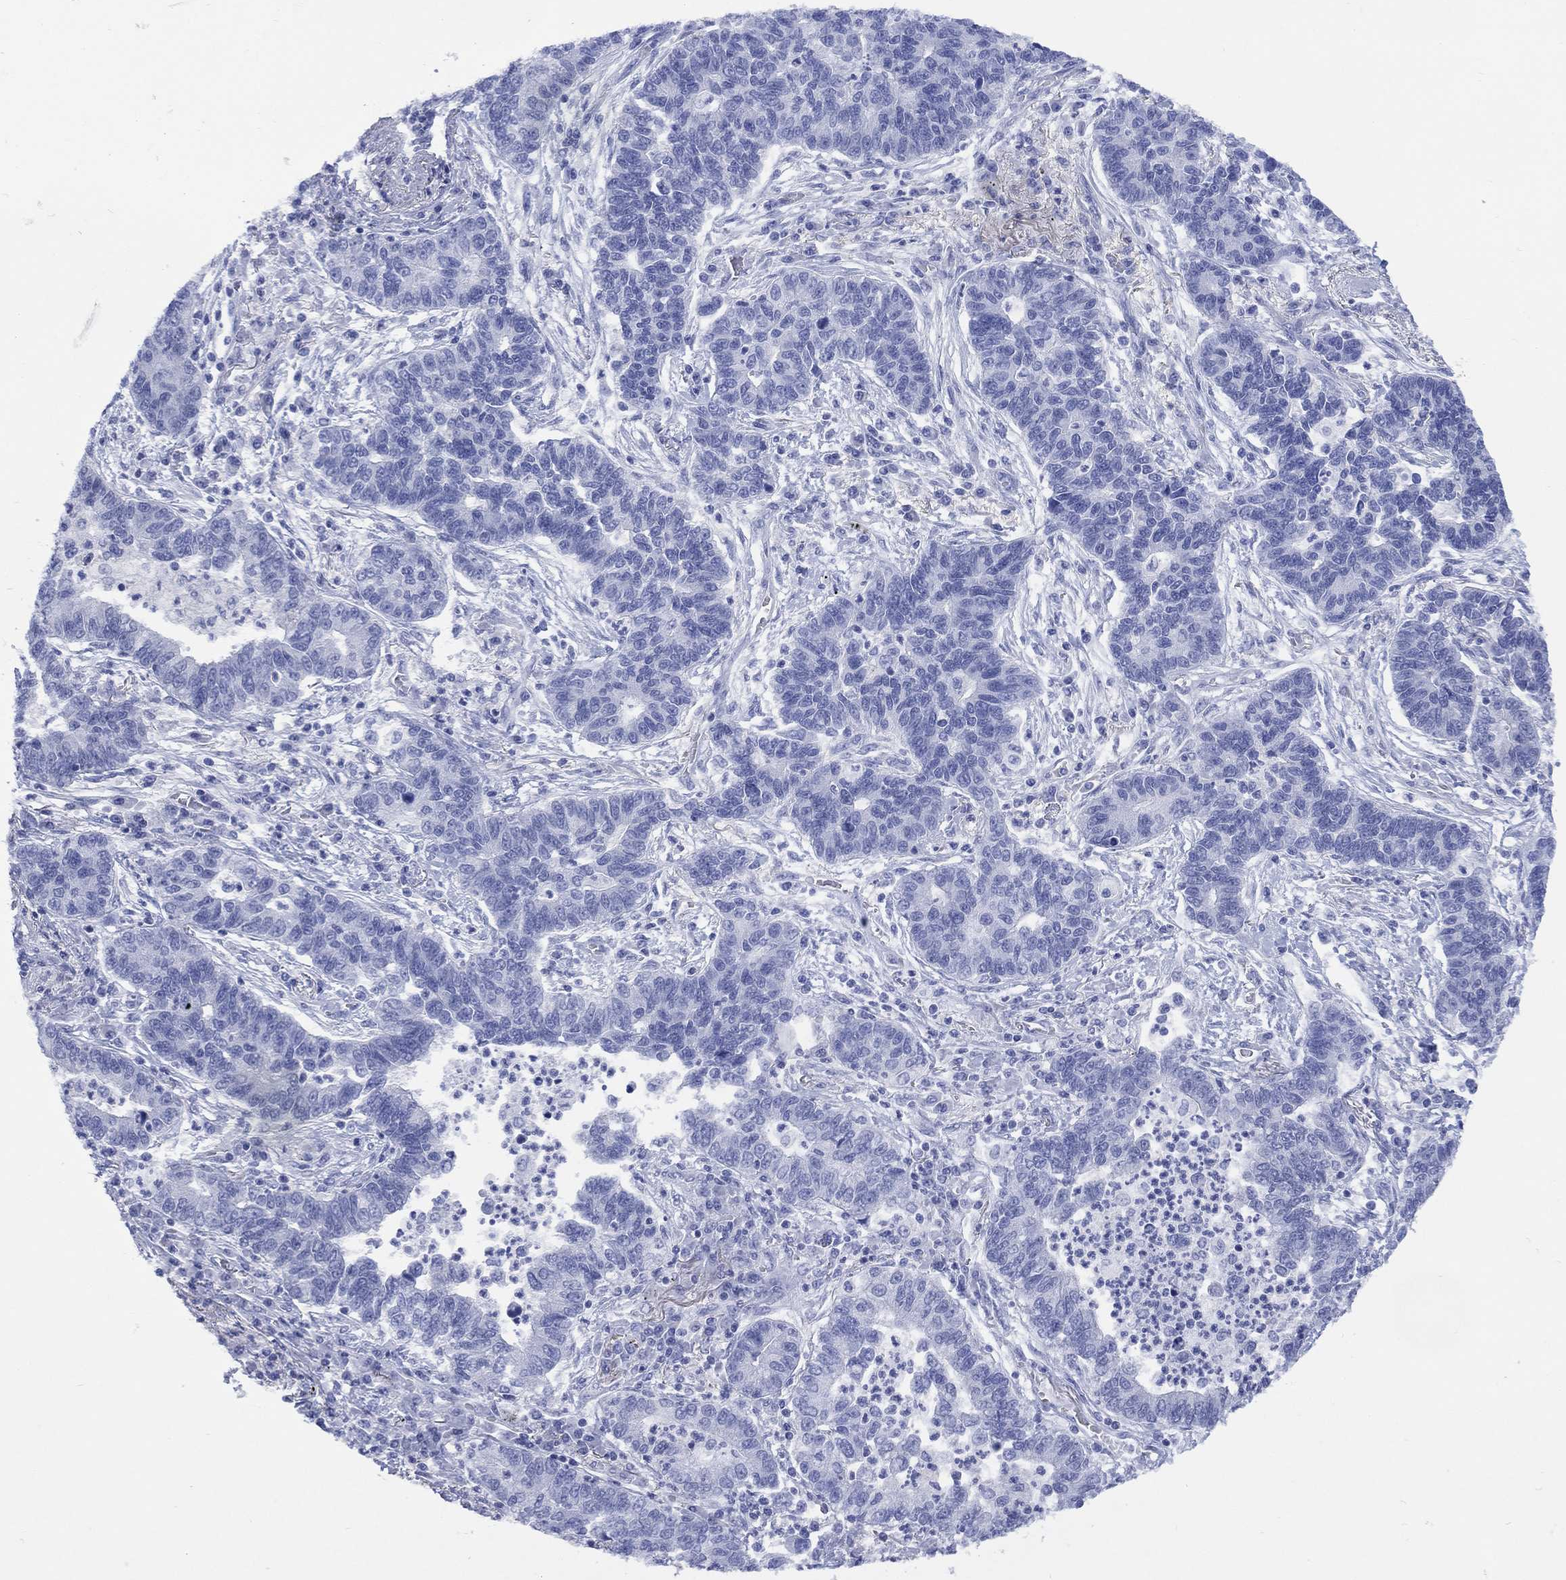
{"staining": {"intensity": "negative", "quantity": "none", "location": "none"}, "tissue": "lung cancer", "cell_type": "Tumor cells", "image_type": "cancer", "snomed": [{"axis": "morphology", "description": "Adenocarcinoma, NOS"}, {"axis": "topography", "description": "Lung"}], "caption": "High magnification brightfield microscopy of lung cancer stained with DAB (brown) and counterstained with hematoxylin (blue): tumor cells show no significant staining.", "gene": "LRRD1", "patient": {"sex": "female", "age": 57}}